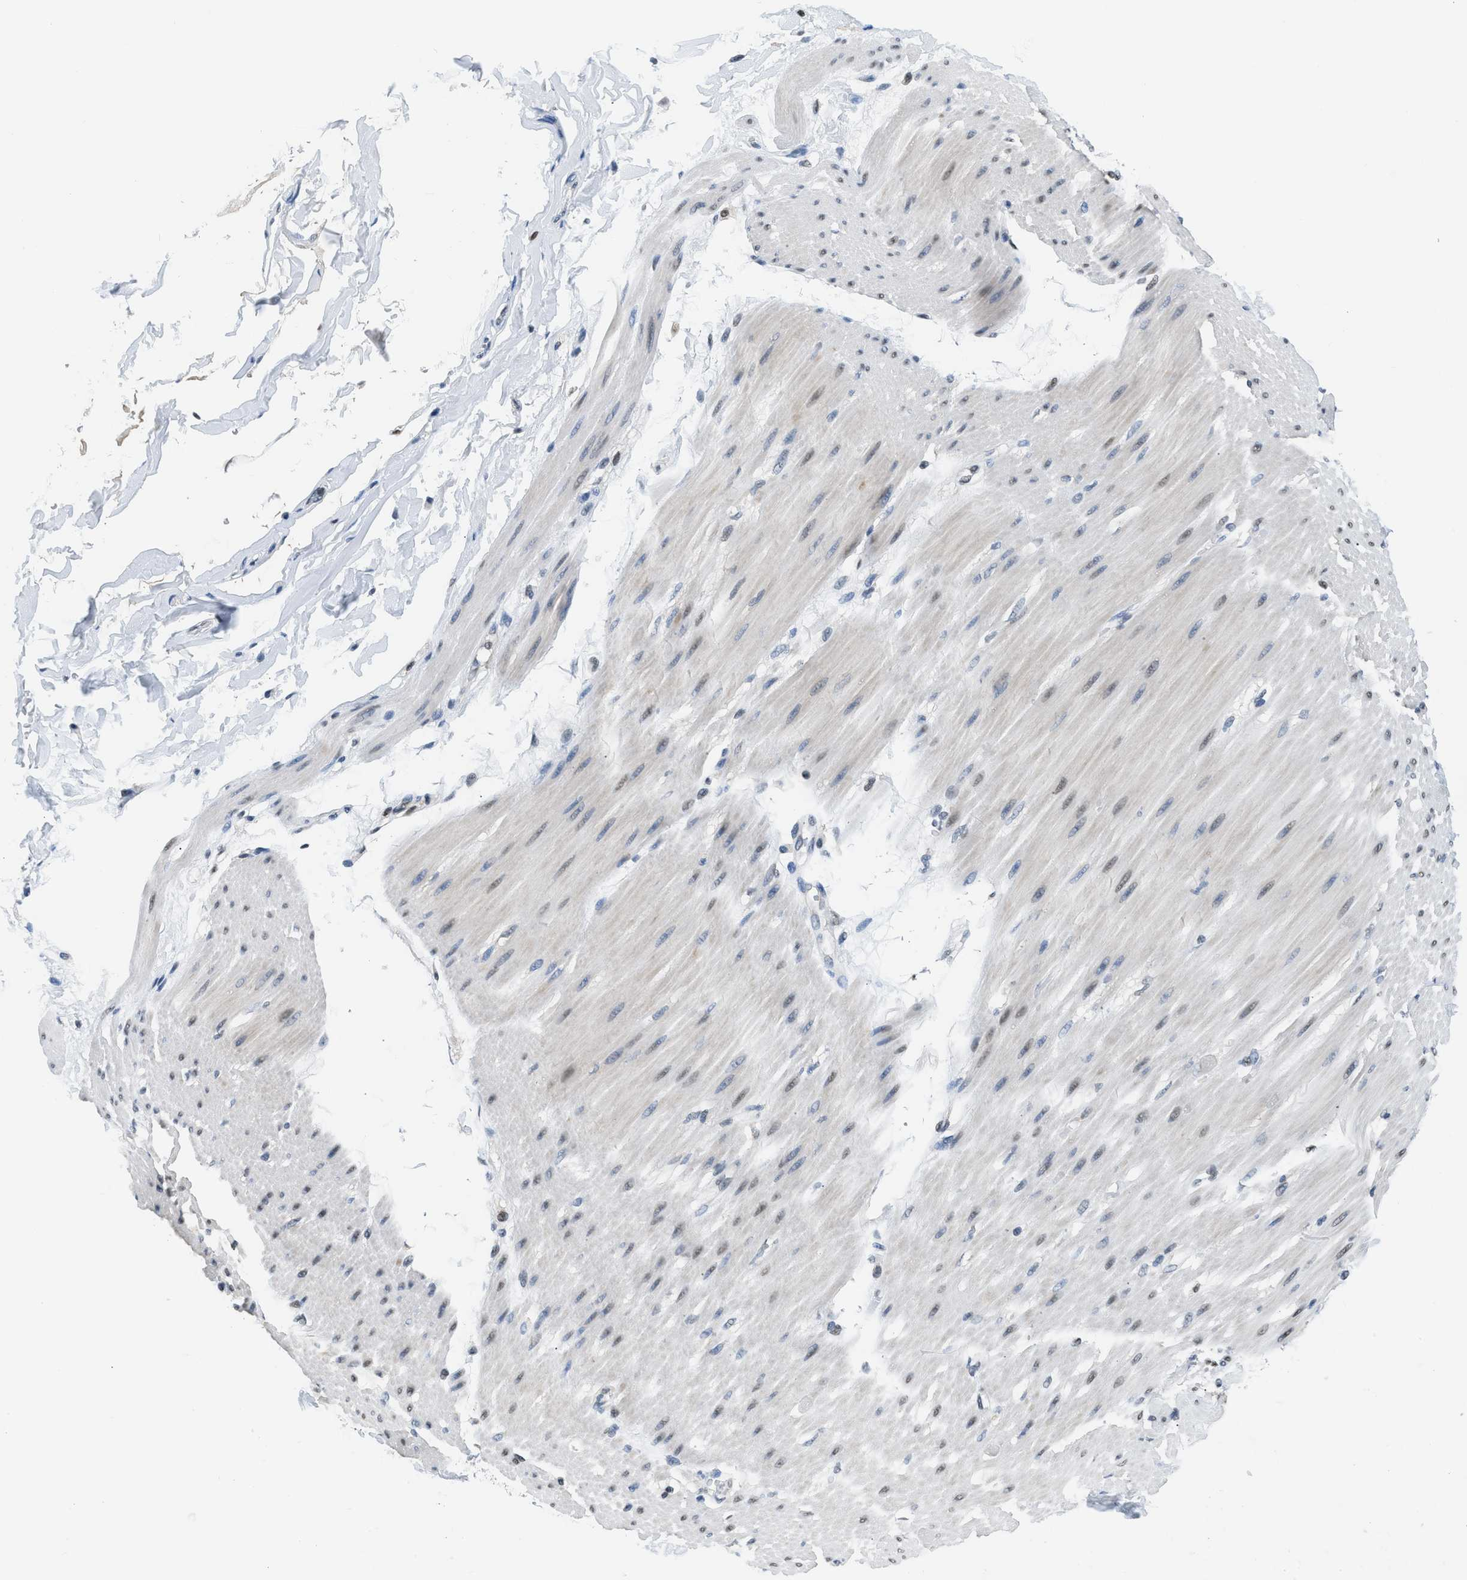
{"staining": {"intensity": "negative", "quantity": "none", "location": "none"}, "tissue": "adipose tissue", "cell_type": "Adipocytes", "image_type": "normal", "snomed": [{"axis": "morphology", "description": "Normal tissue, NOS"}, {"axis": "morphology", "description": "Adenocarcinoma, NOS"}, {"axis": "topography", "description": "Duodenum"}, {"axis": "topography", "description": "Peripheral nerve tissue"}], "caption": "The micrograph exhibits no significant staining in adipocytes of adipose tissue. (Immunohistochemistry (ihc), brightfield microscopy, high magnification).", "gene": "ALX1", "patient": {"sex": "female", "age": 60}}